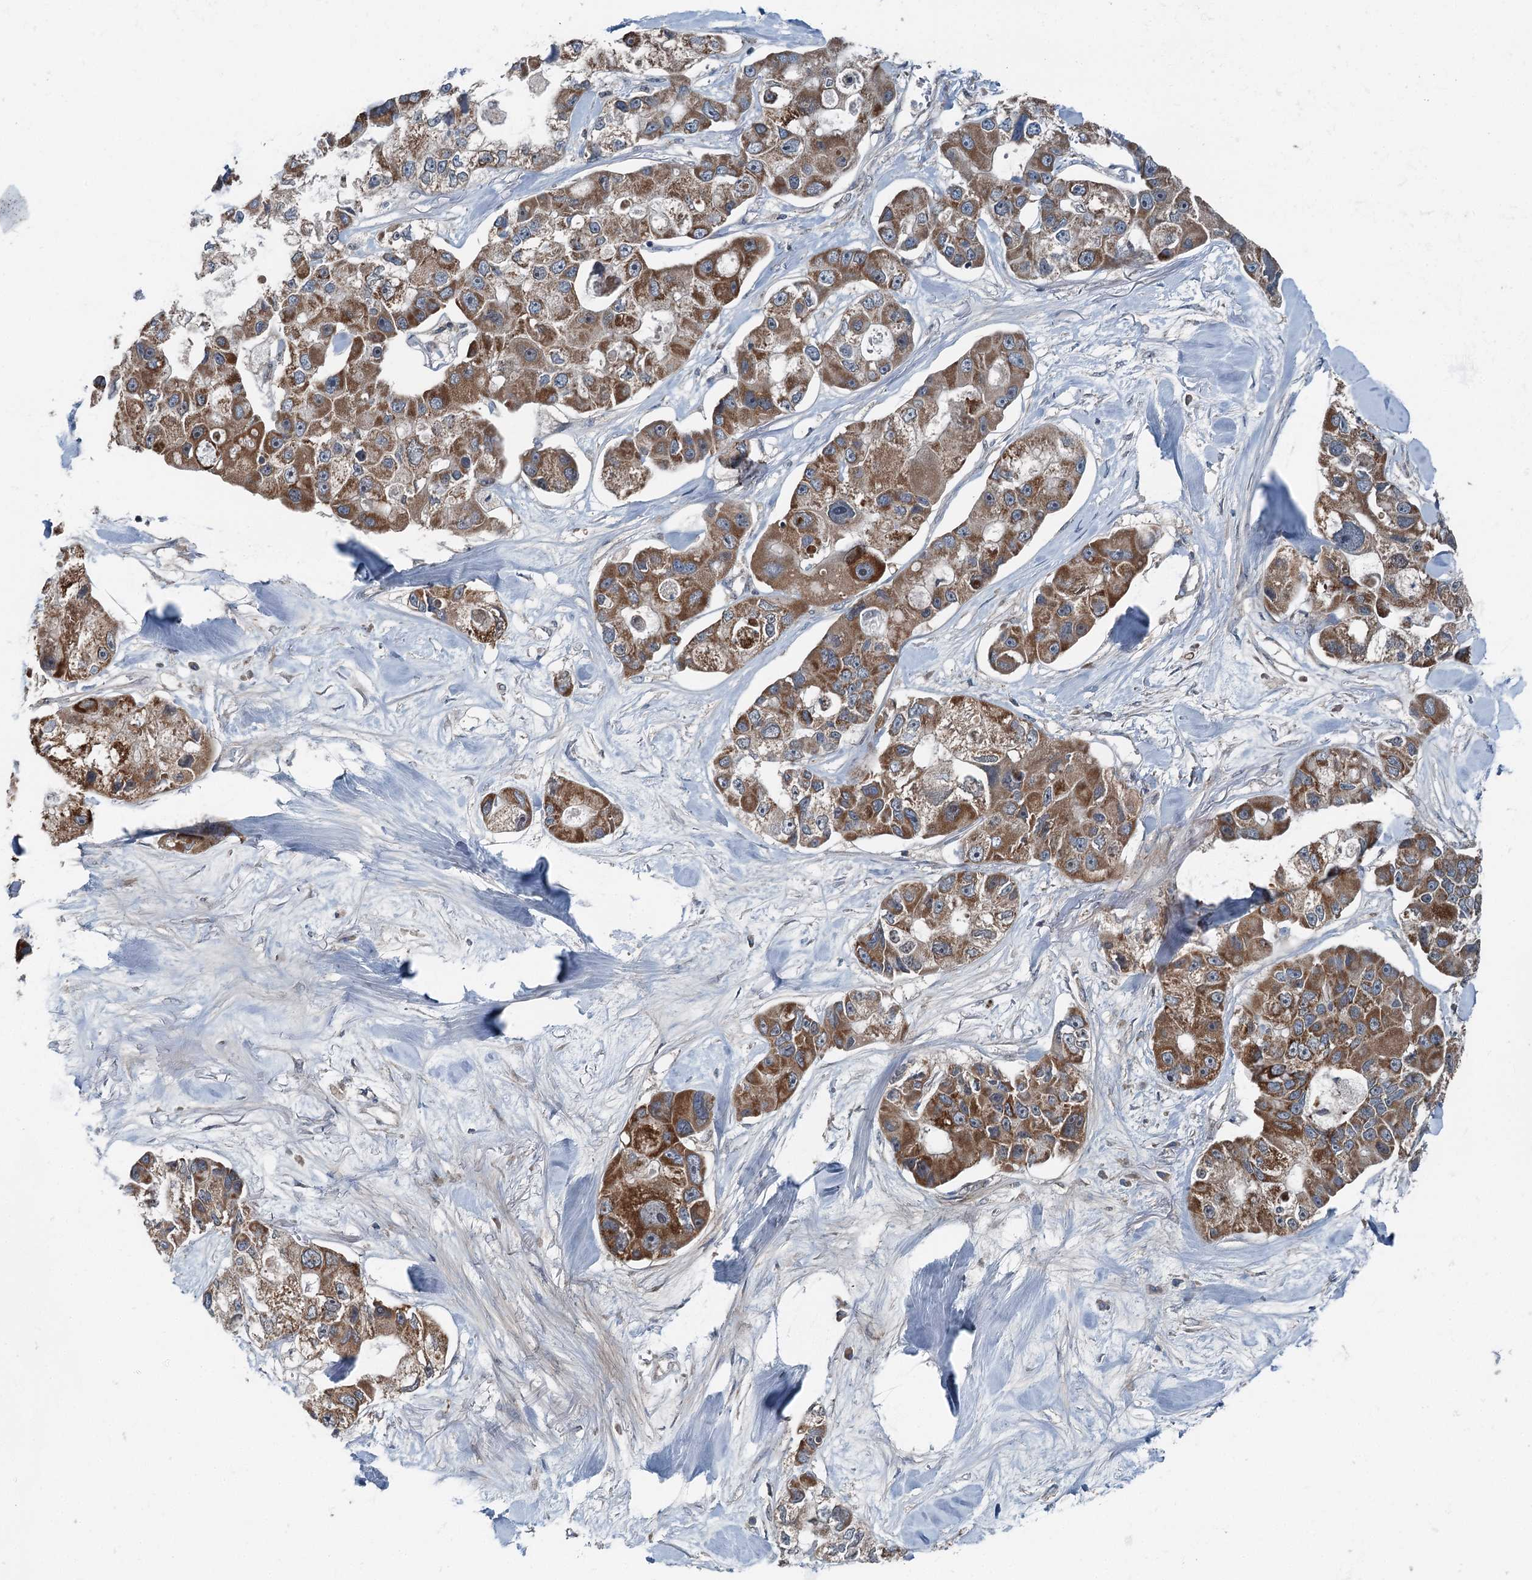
{"staining": {"intensity": "moderate", "quantity": ">75%", "location": "cytoplasmic/membranous"}, "tissue": "lung cancer", "cell_type": "Tumor cells", "image_type": "cancer", "snomed": [{"axis": "morphology", "description": "Adenocarcinoma, NOS"}, {"axis": "topography", "description": "Lung"}], "caption": "About >75% of tumor cells in human lung cancer (adenocarcinoma) exhibit moderate cytoplasmic/membranous protein expression as visualized by brown immunohistochemical staining.", "gene": "WAPL", "patient": {"sex": "female", "age": 54}}